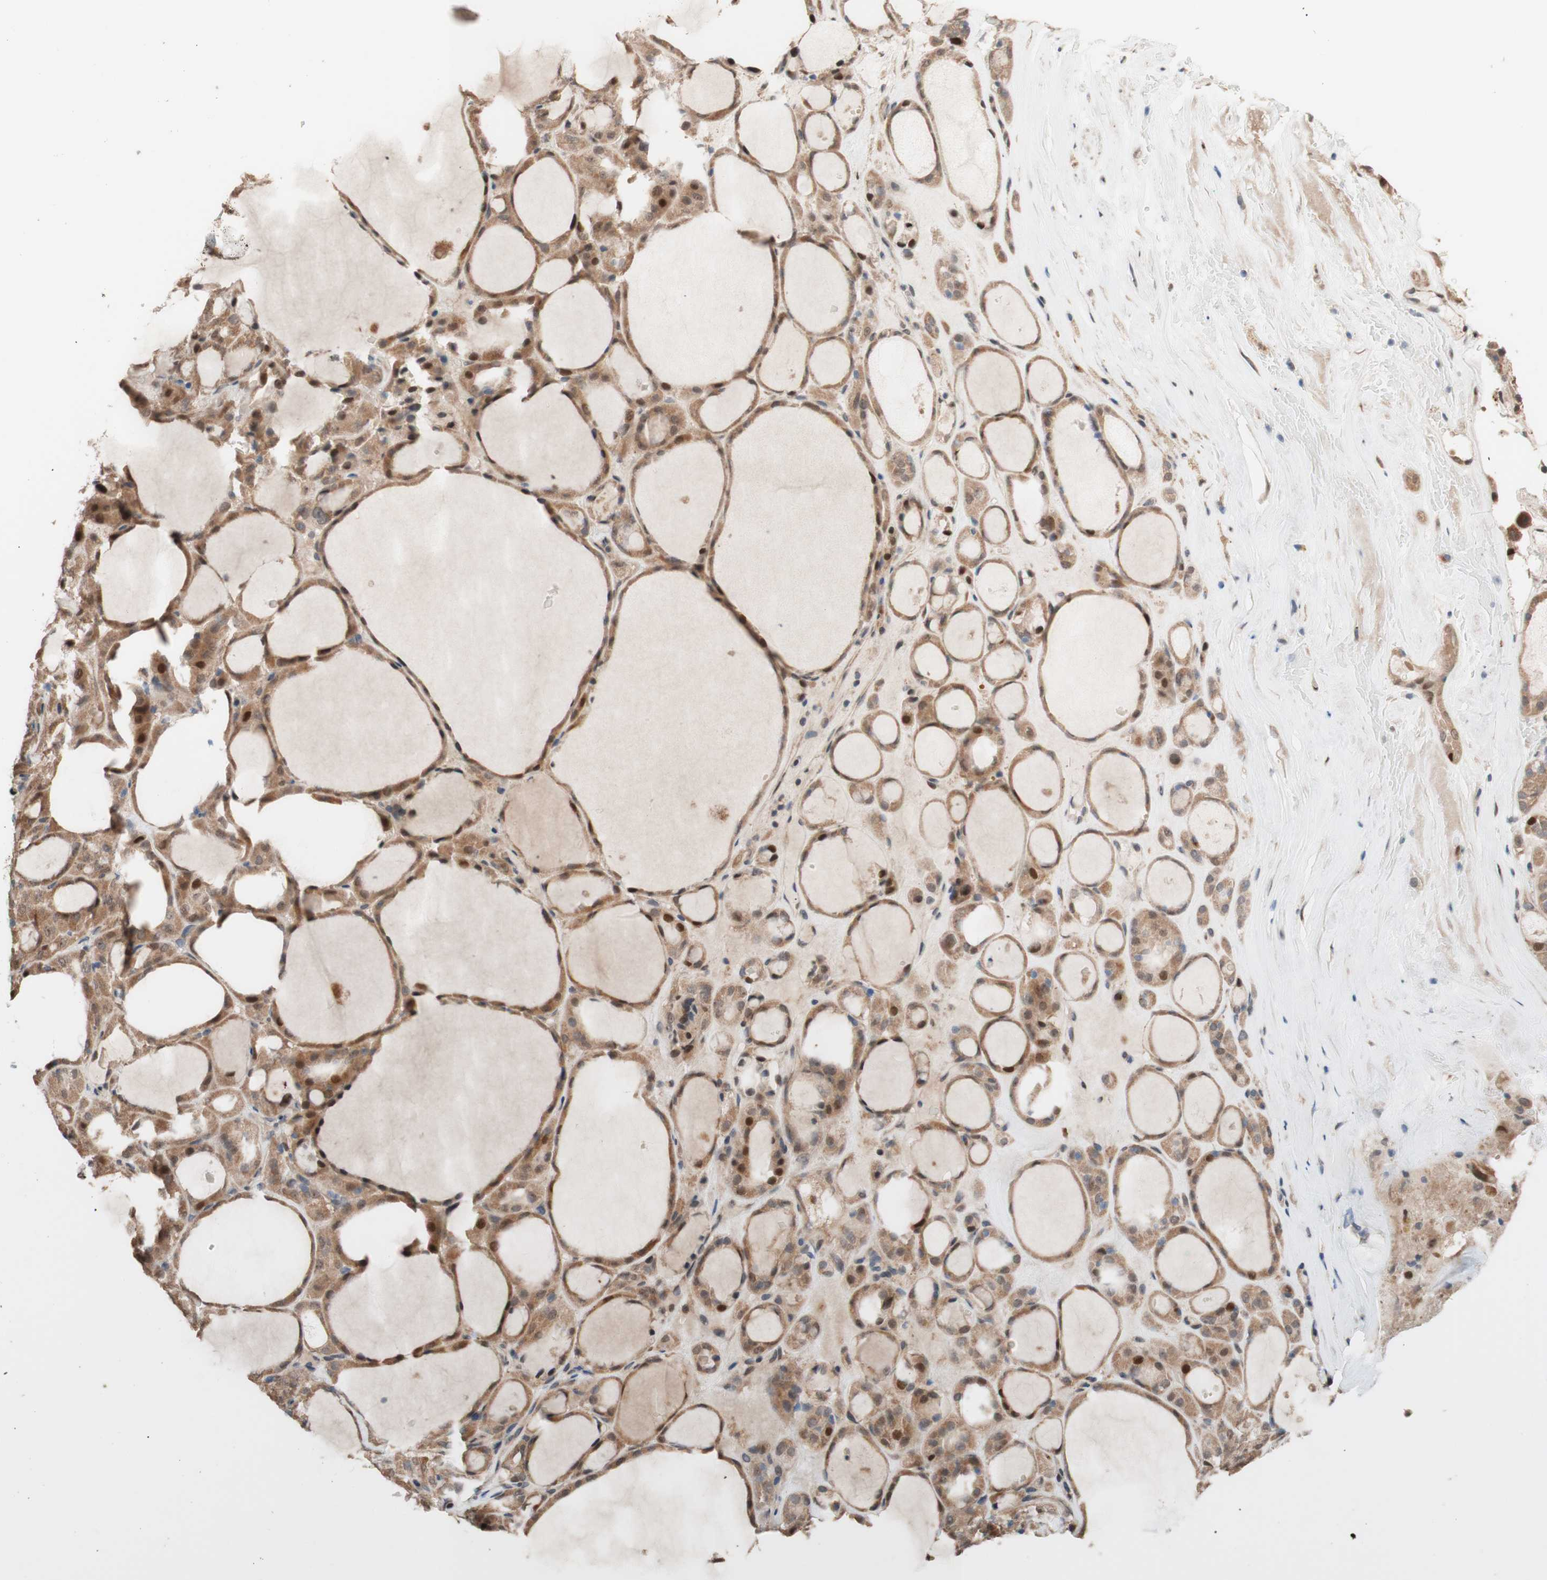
{"staining": {"intensity": "moderate", "quantity": ">75%", "location": "cytoplasmic/membranous"}, "tissue": "thyroid gland", "cell_type": "Glandular cells", "image_type": "normal", "snomed": [{"axis": "morphology", "description": "Normal tissue, NOS"}, {"axis": "morphology", "description": "Carcinoma, NOS"}, {"axis": "topography", "description": "Thyroid gland"}], "caption": "IHC staining of normal thyroid gland, which demonstrates medium levels of moderate cytoplasmic/membranous staining in about >75% of glandular cells indicating moderate cytoplasmic/membranous protein staining. The staining was performed using DAB (3,3'-diaminobenzidine) (brown) for protein detection and nuclei were counterstained in hematoxylin (blue).", "gene": "CCNC", "patient": {"sex": "female", "age": 86}}